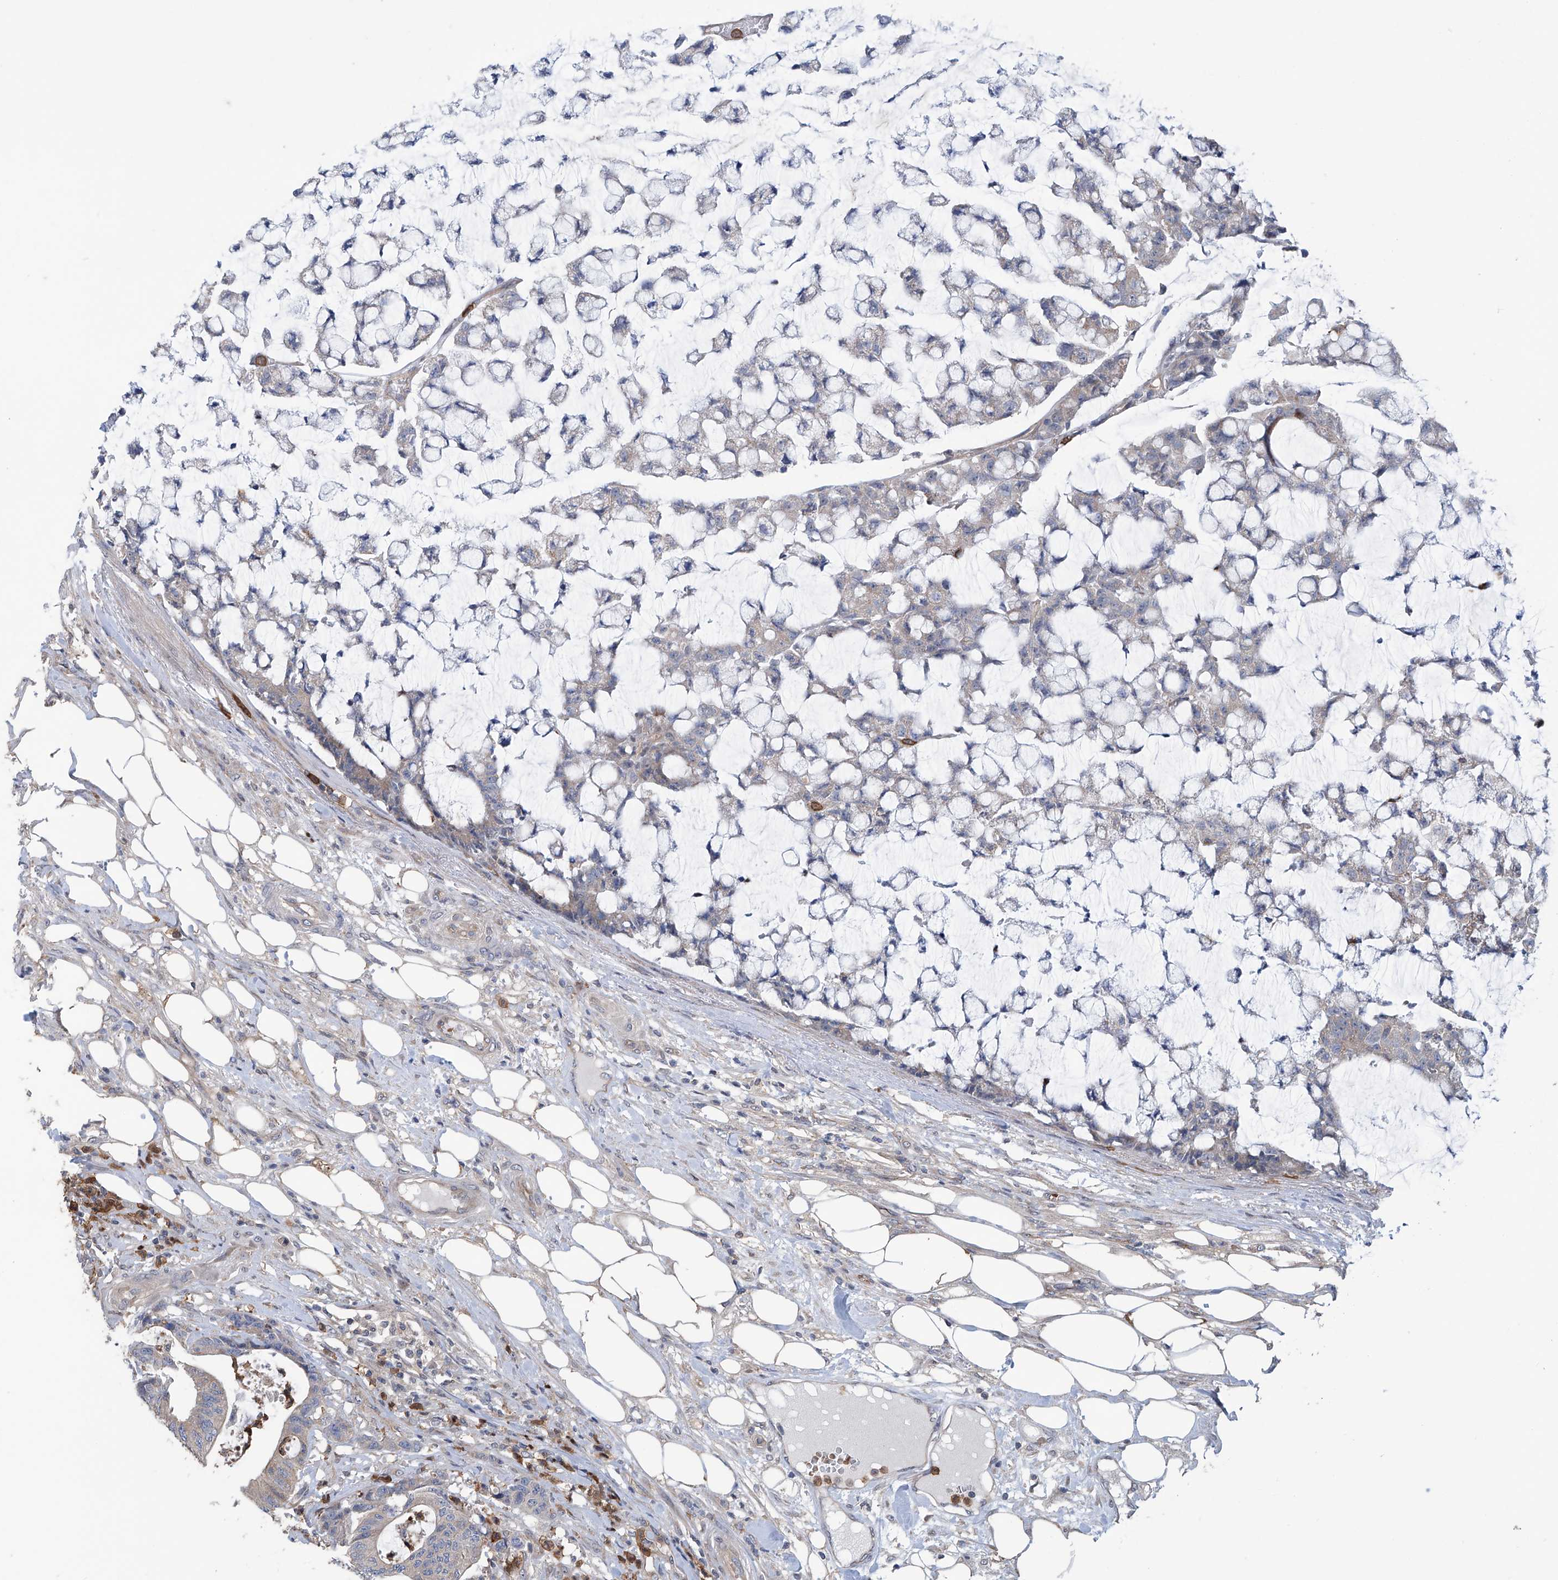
{"staining": {"intensity": "negative", "quantity": "none", "location": "none"}, "tissue": "colorectal cancer", "cell_type": "Tumor cells", "image_type": "cancer", "snomed": [{"axis": "morphology", "description": "Adenocarcinoma, NOS"}, {"axis": "topography", "description": "Colon"}], "caption": "Immunohistochemical staining of human colorectal cancer exhibits no significant positivity in tumor cells.", "gene": "EIF2D", "patient": {"sex": "female", "age": 84}}